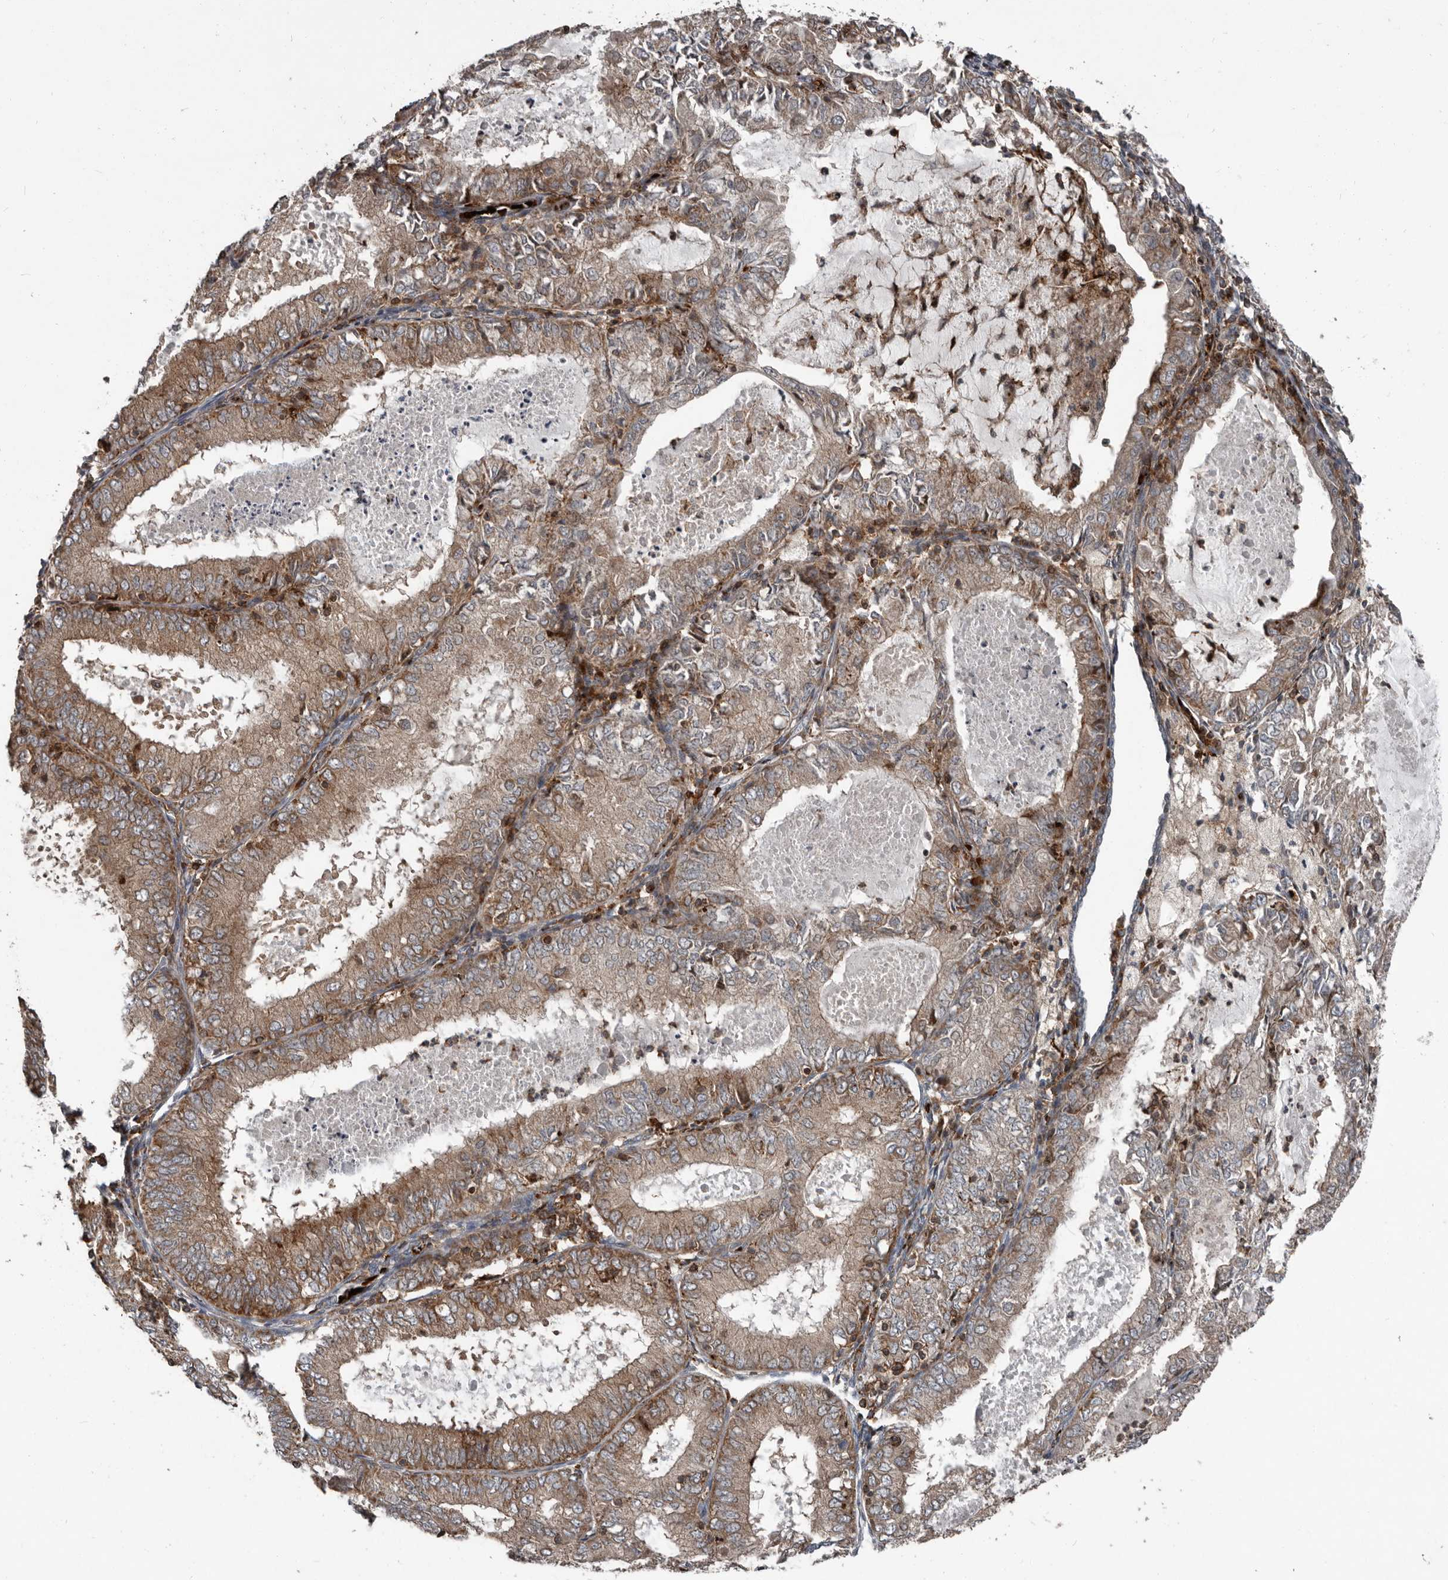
{"staining": {"intensity": "moderate", "quantity": ">75%", "location": "cytoplasmic/membranous"}, "tissue": "endometrial cancer", "cell_type": "Tumor cells", "image_type": "cancer", "snomed": [{"axis": "morphology", "description": "Adenocarcinoma, NOS"}, {"axis": "topography", "description": "Endometrium"}], "caption": "Endometrial adenocarcinoma tissue demonstrates moderate cytoplasmic/membranous expression in about >75% of tumor cells, visualized by immunohistochemistry. (DAB (3,3'-diaminobenzidine) IHC, brown staining for protein, blue staining for nuclei).", "gene": "FBXO31", "patient": {"sex": "female", "age": 57}}